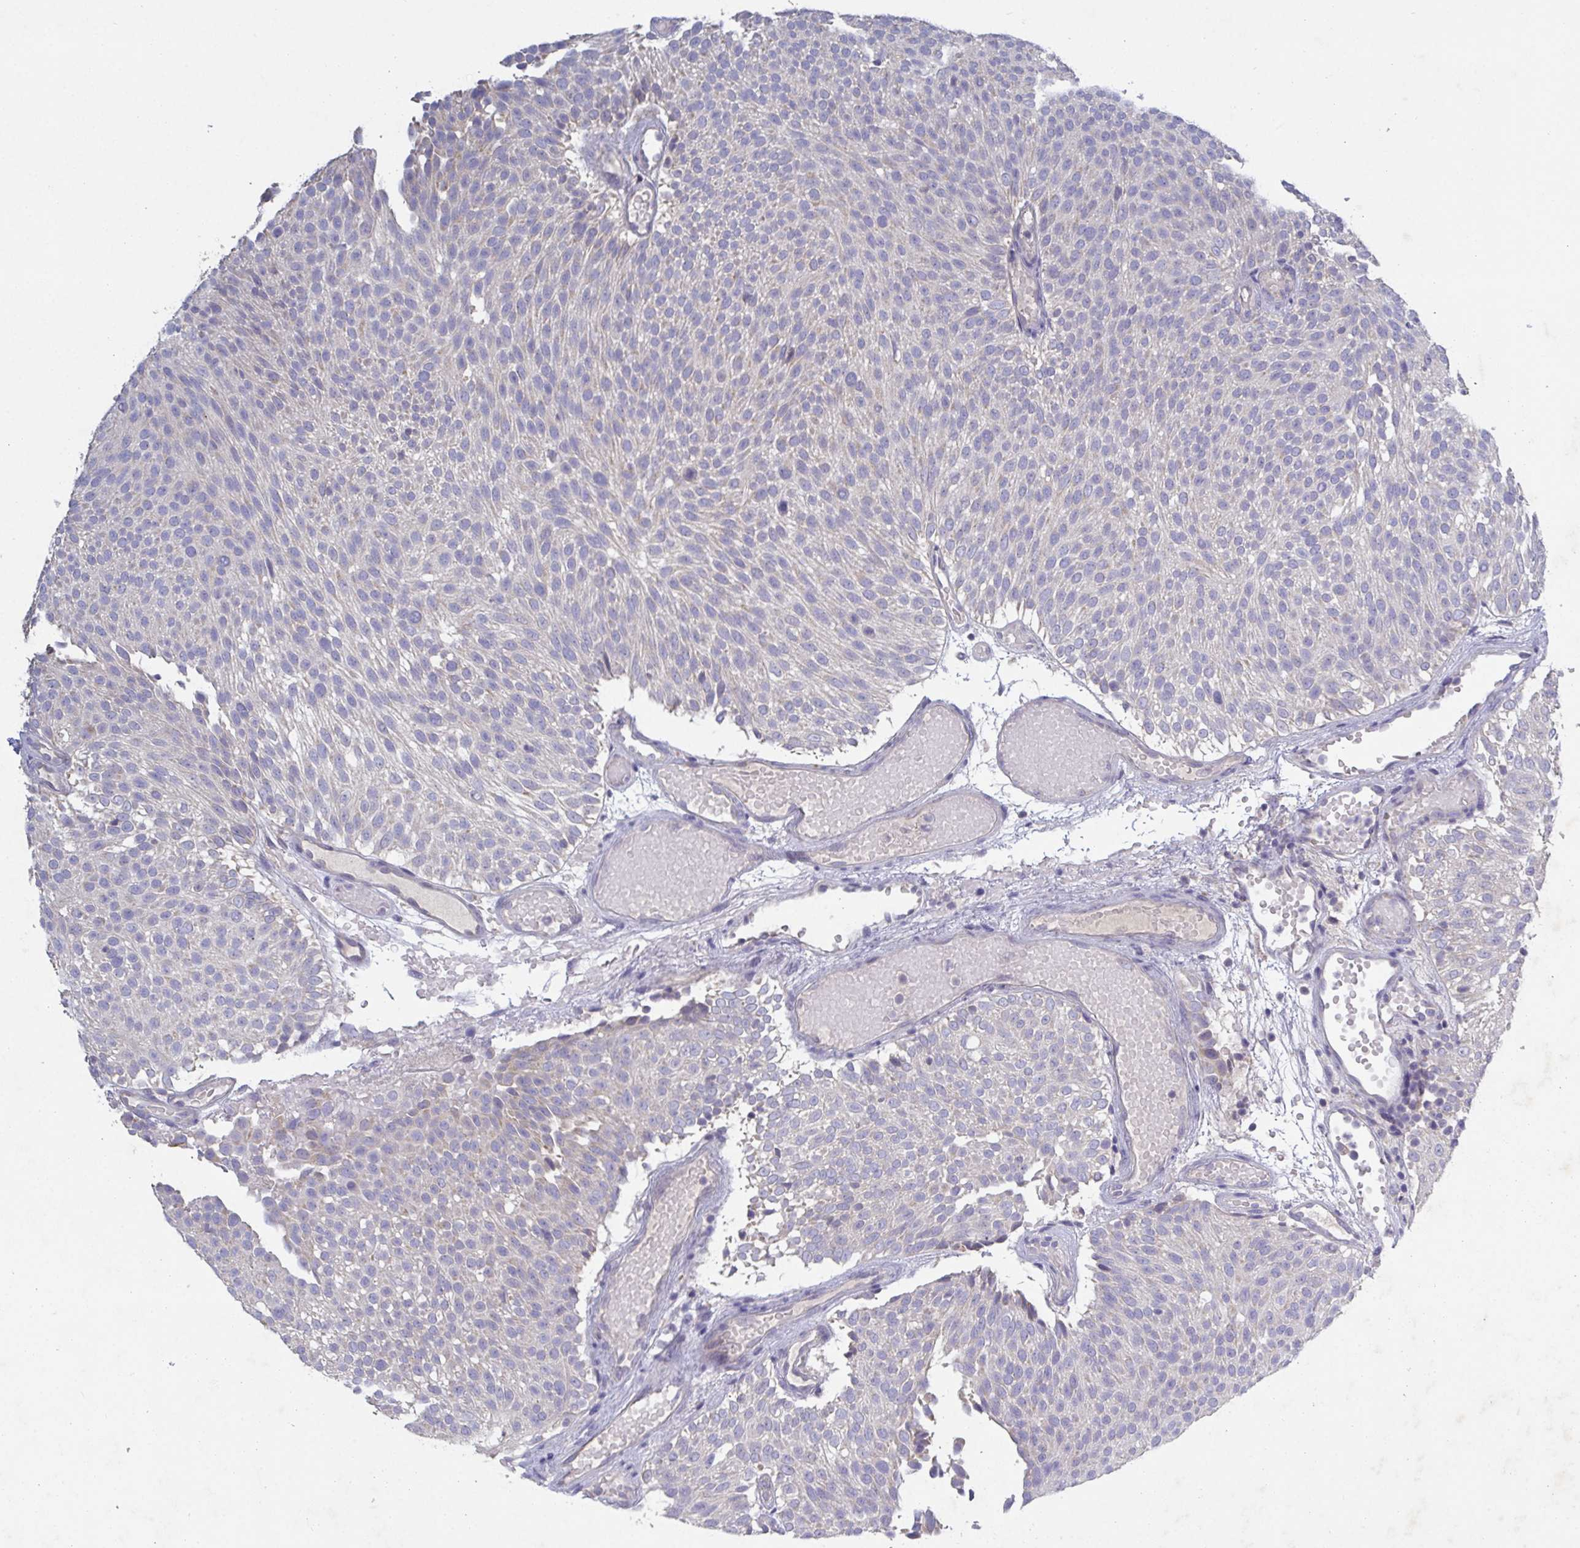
{"staining": {"intensity": "negative", "quantity": "none", "location": "none"}, "tissue": "urothelial cancer", "cell_type": "Tumor cells", "image_type": "cancer", "snomed": [{"axis": "morphology", "description": "Urothelial carcinoma, Low grade"}, {"axis": "topography", "description": "Urinary bladder"}], "caption": "High power microscopy histopathology image of an IHC micrograph of urothelial cancer, revealing no significant expression in tumor cells.", "gene": "GALNT13", "patient": {"sex": "male", "age": 78}}